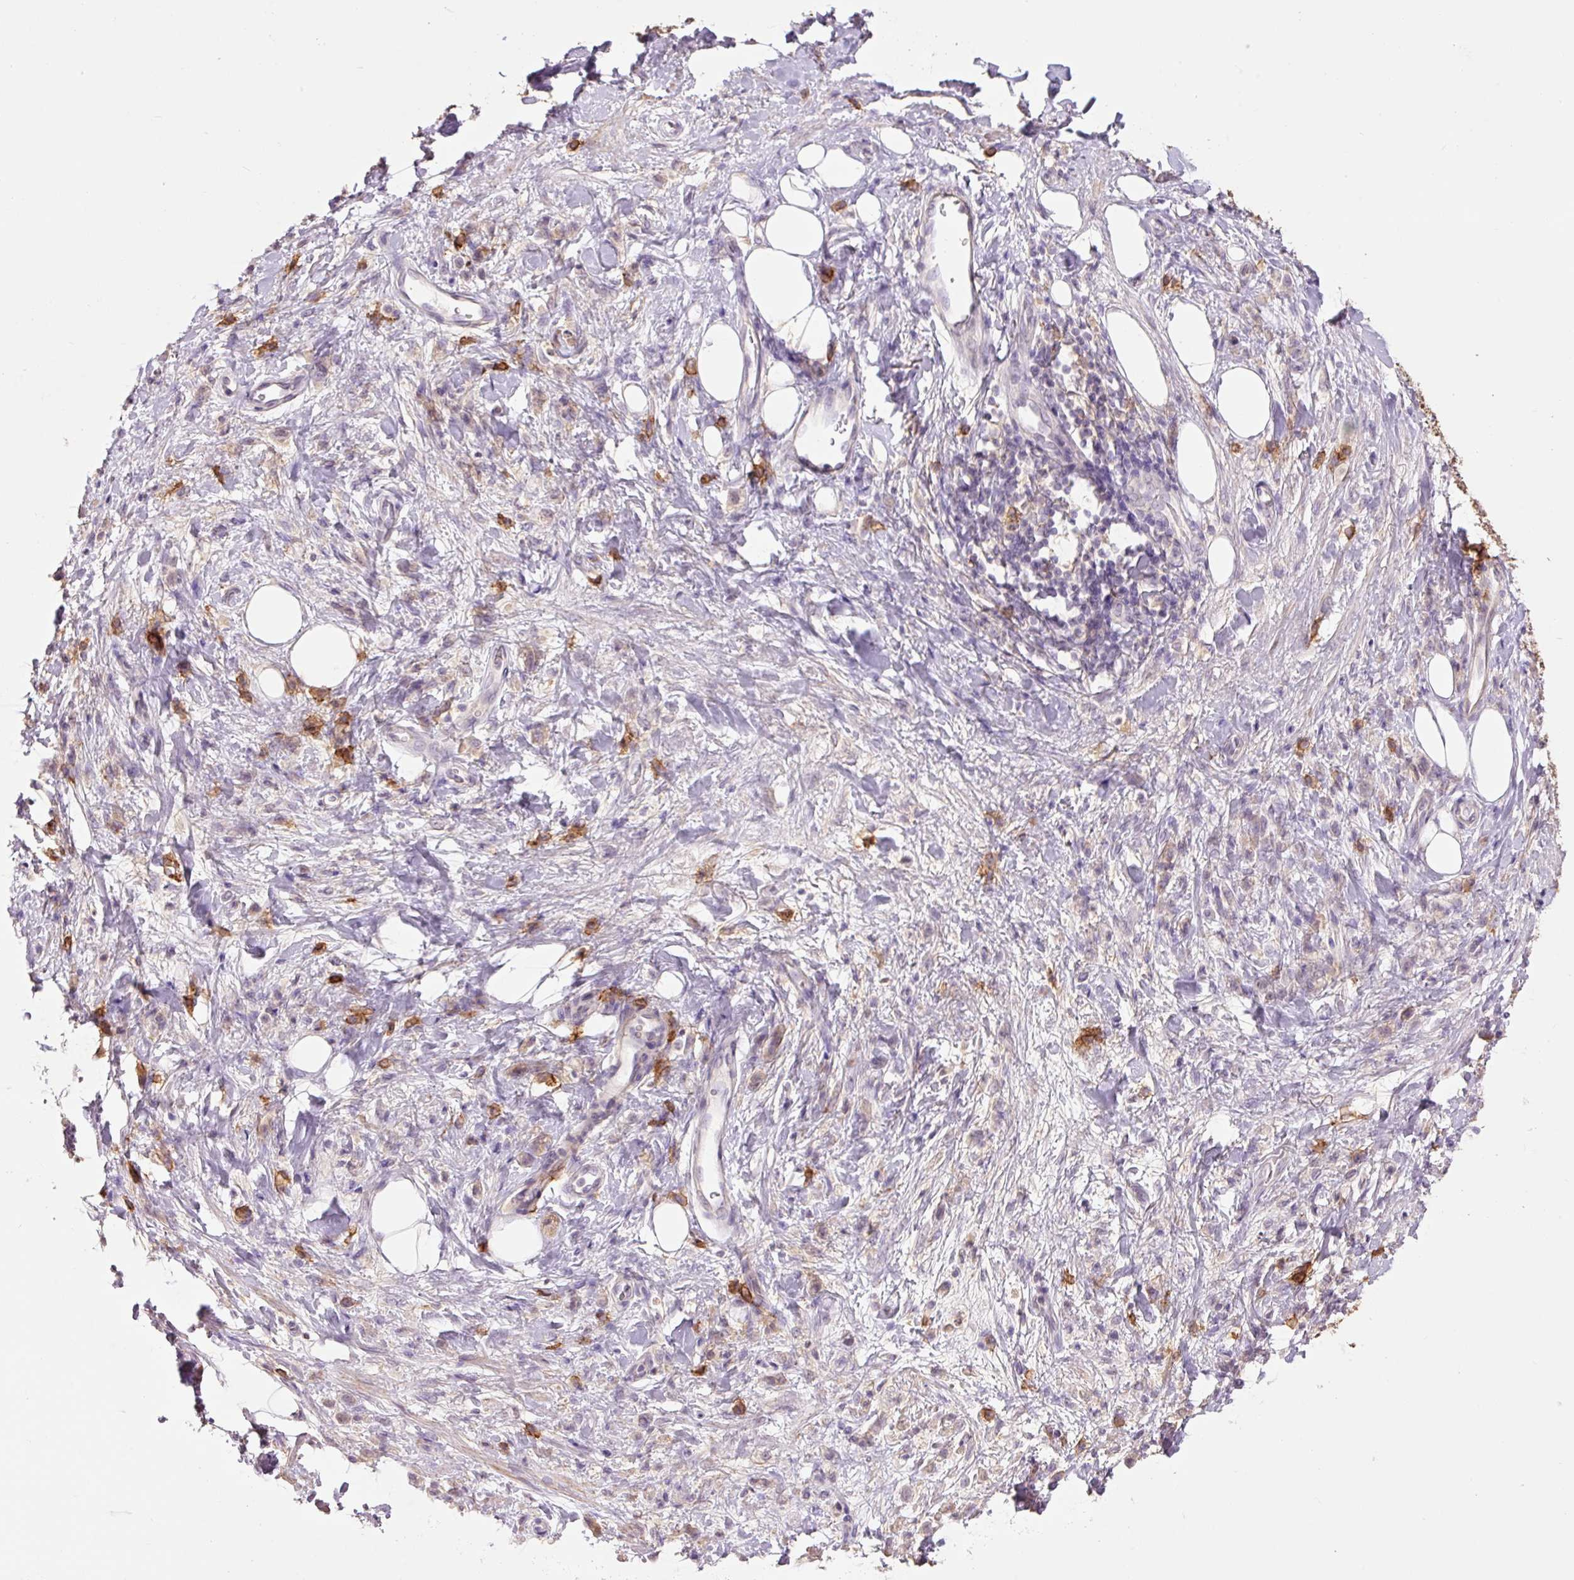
{"staining": {"intensity": "moderate", "quantity": "<25%", "location": "cytoplasmic/membranous"}, "tissue": "stomach cancer", "cell_type": "Tumor cells", "image_type": "cancer", "snomed": [{"axis": "morphology", "description": "Adenocarcinoma, NOS"}, {"axis": "topography", "description": "Stomach"}], "caption": "The micrograph shows immunohistochemical staining of adenocarcinoma (stomach). There is moderate cytoplasmic/membranous staining is seen in approximately <25% of tumor cells.", "gene": "SLC1A4", "patient": {"sex": "male", "age": 77}}